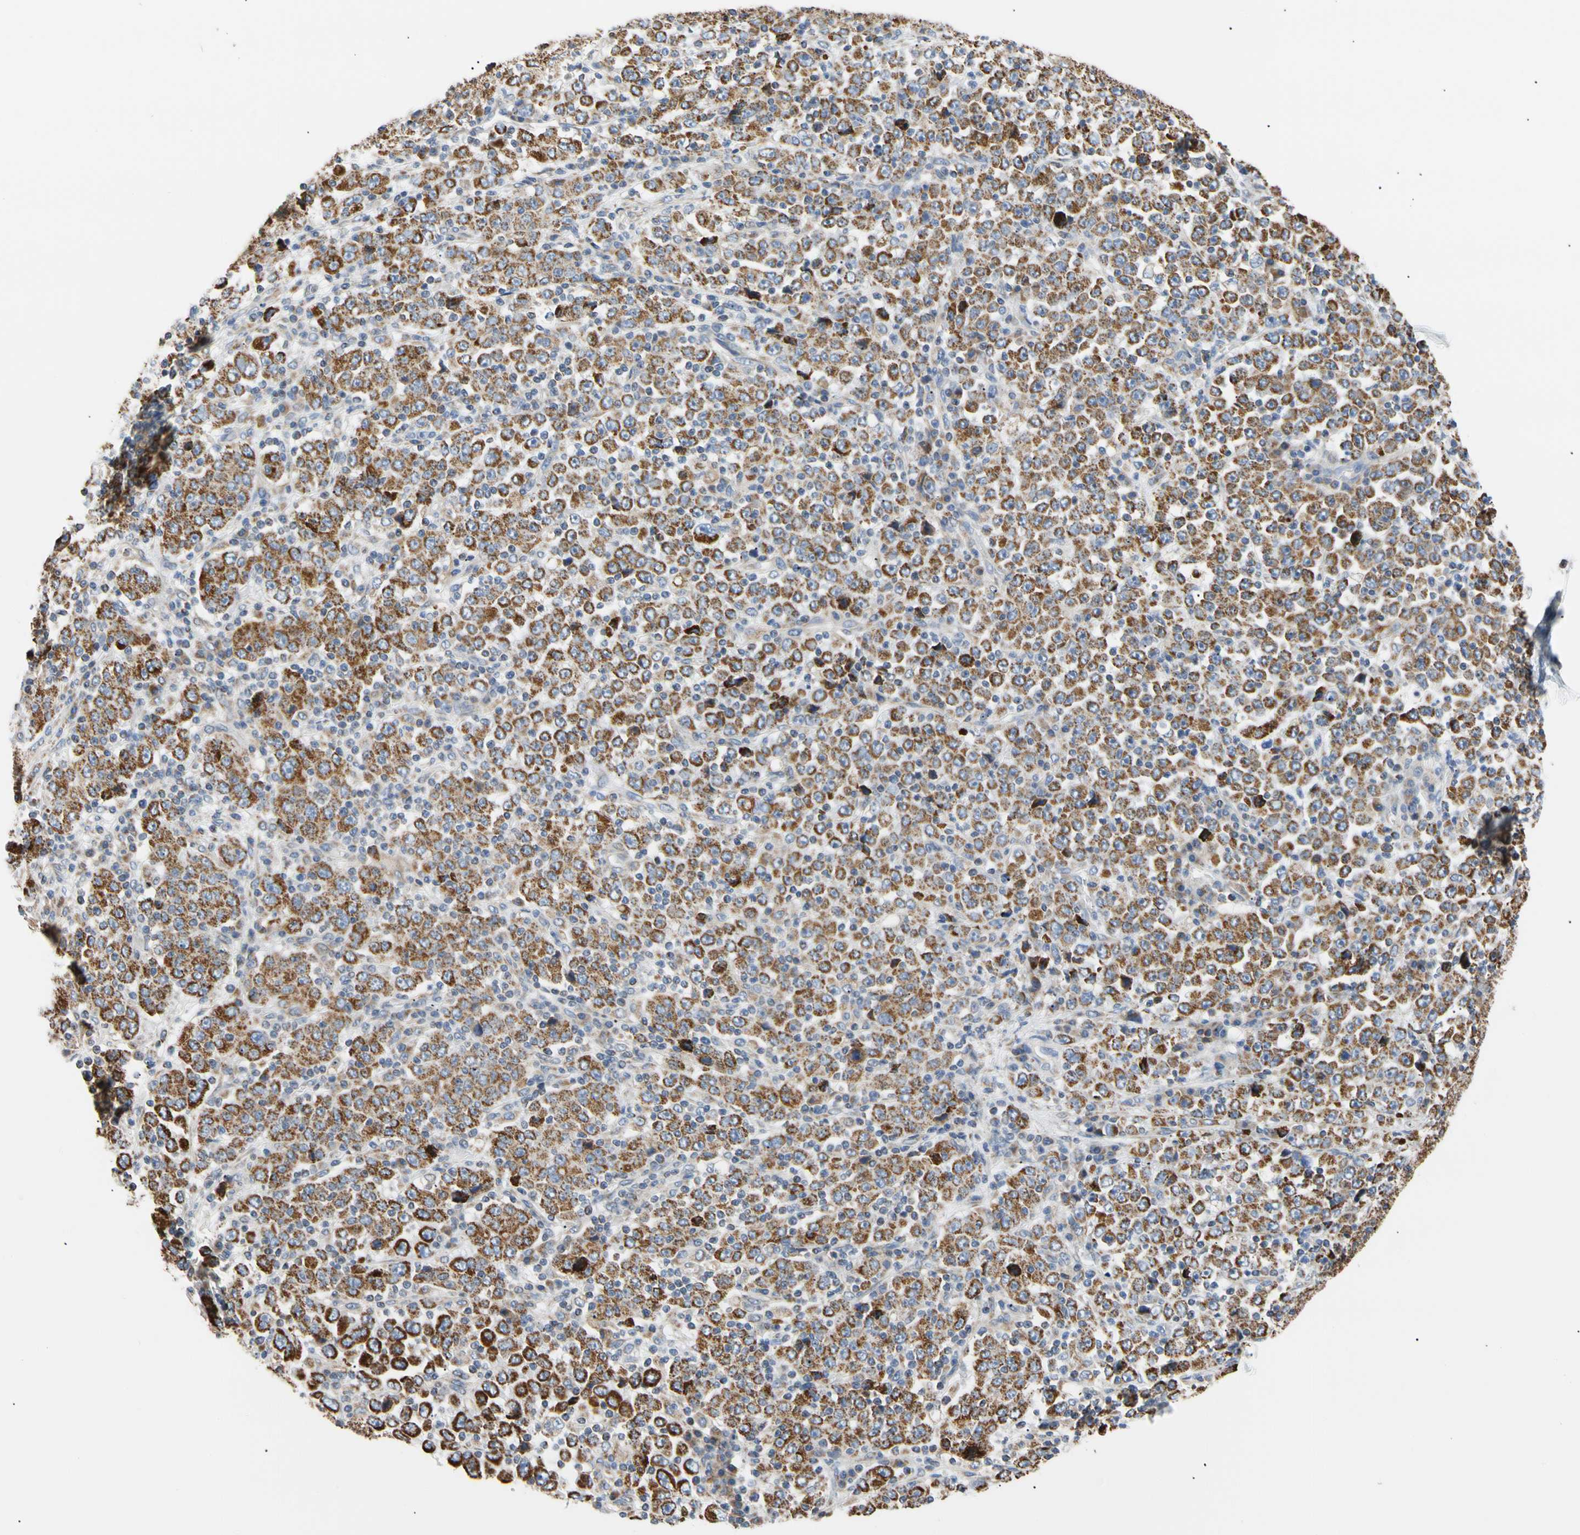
{"staining": {"intensity": "strong", "quantity": ">75%", "location": "cytoplasmic/membranous"}, "tissue": "stomach cancer", "cell_type": "Tumor cells", "image_type": "cancer", "snomed": [{"axis": "morphology", "description": "Normal tissue, NOS"}, {"axis": "morphology", "description": "Adenocarcinoma, NOS"}, {"axis": "topography", "description": "Stomach, upper"}, {"axis": "topography", "description": "Stomach"}], "caption": "There is high levels of strong cytoplasmic/membranous staining in tumor cells of stomach cancer (adenocarcinoma), as demonstrated by immunohistochemical staining (brown color).", "gene": "PLGRKT", "patient": {"sex": "male", "age": 59}}